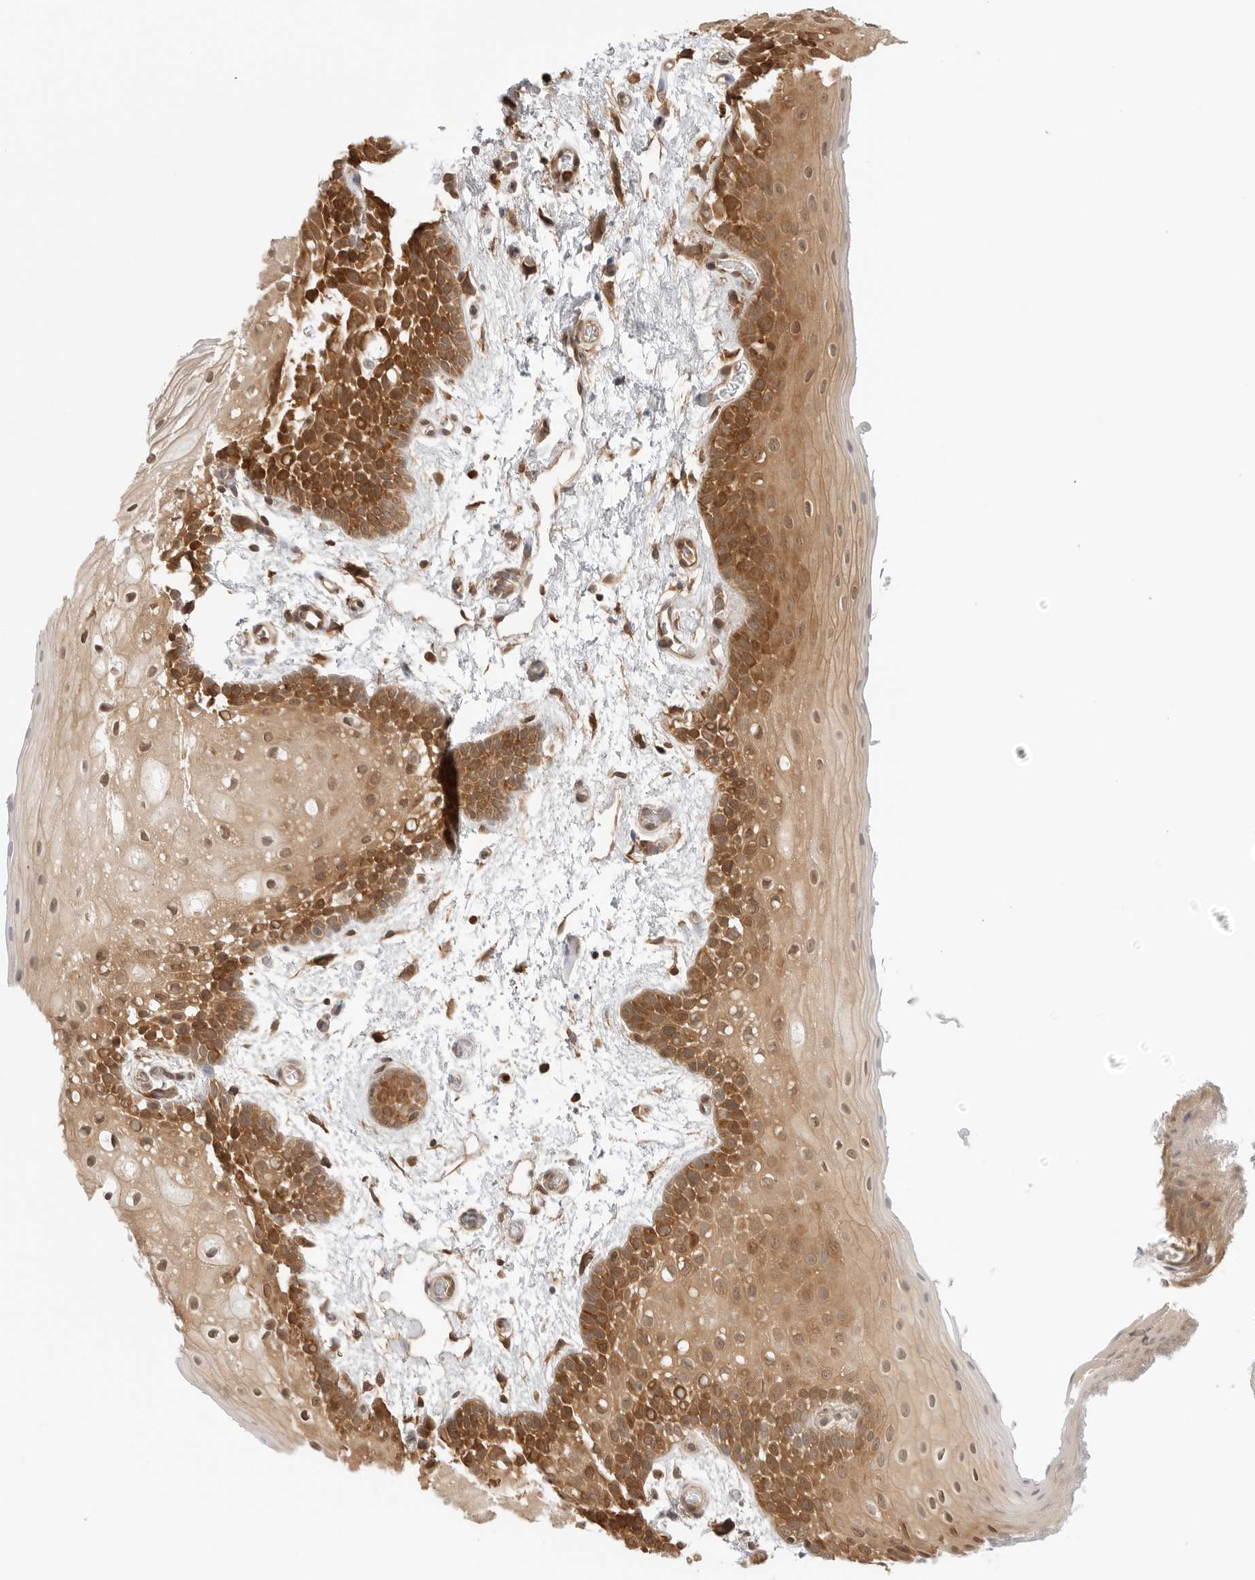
{"staining": {"intensity": "strong", "quantity": ">75%", "location": "cytoplasmic/membranous,nuclear"}, "tissue": "oral mucosa", "cell_type": "Squamous epithelial cells", "image_type": "normal", "snomed": [{"axis": "morphology", "description": "Normal tissue, NOS"}, {"axis": "topography", "description": "Oral tissue"}], "caption": "Strong cytoplasmic/membranous,nuclear expression for a protein is identified in about >75% of squamous epithelial cells of benign oral mucosa using immunohistochemistry.", "gene": "NUDC", "patient": {"sex": "male", "age": 62}}